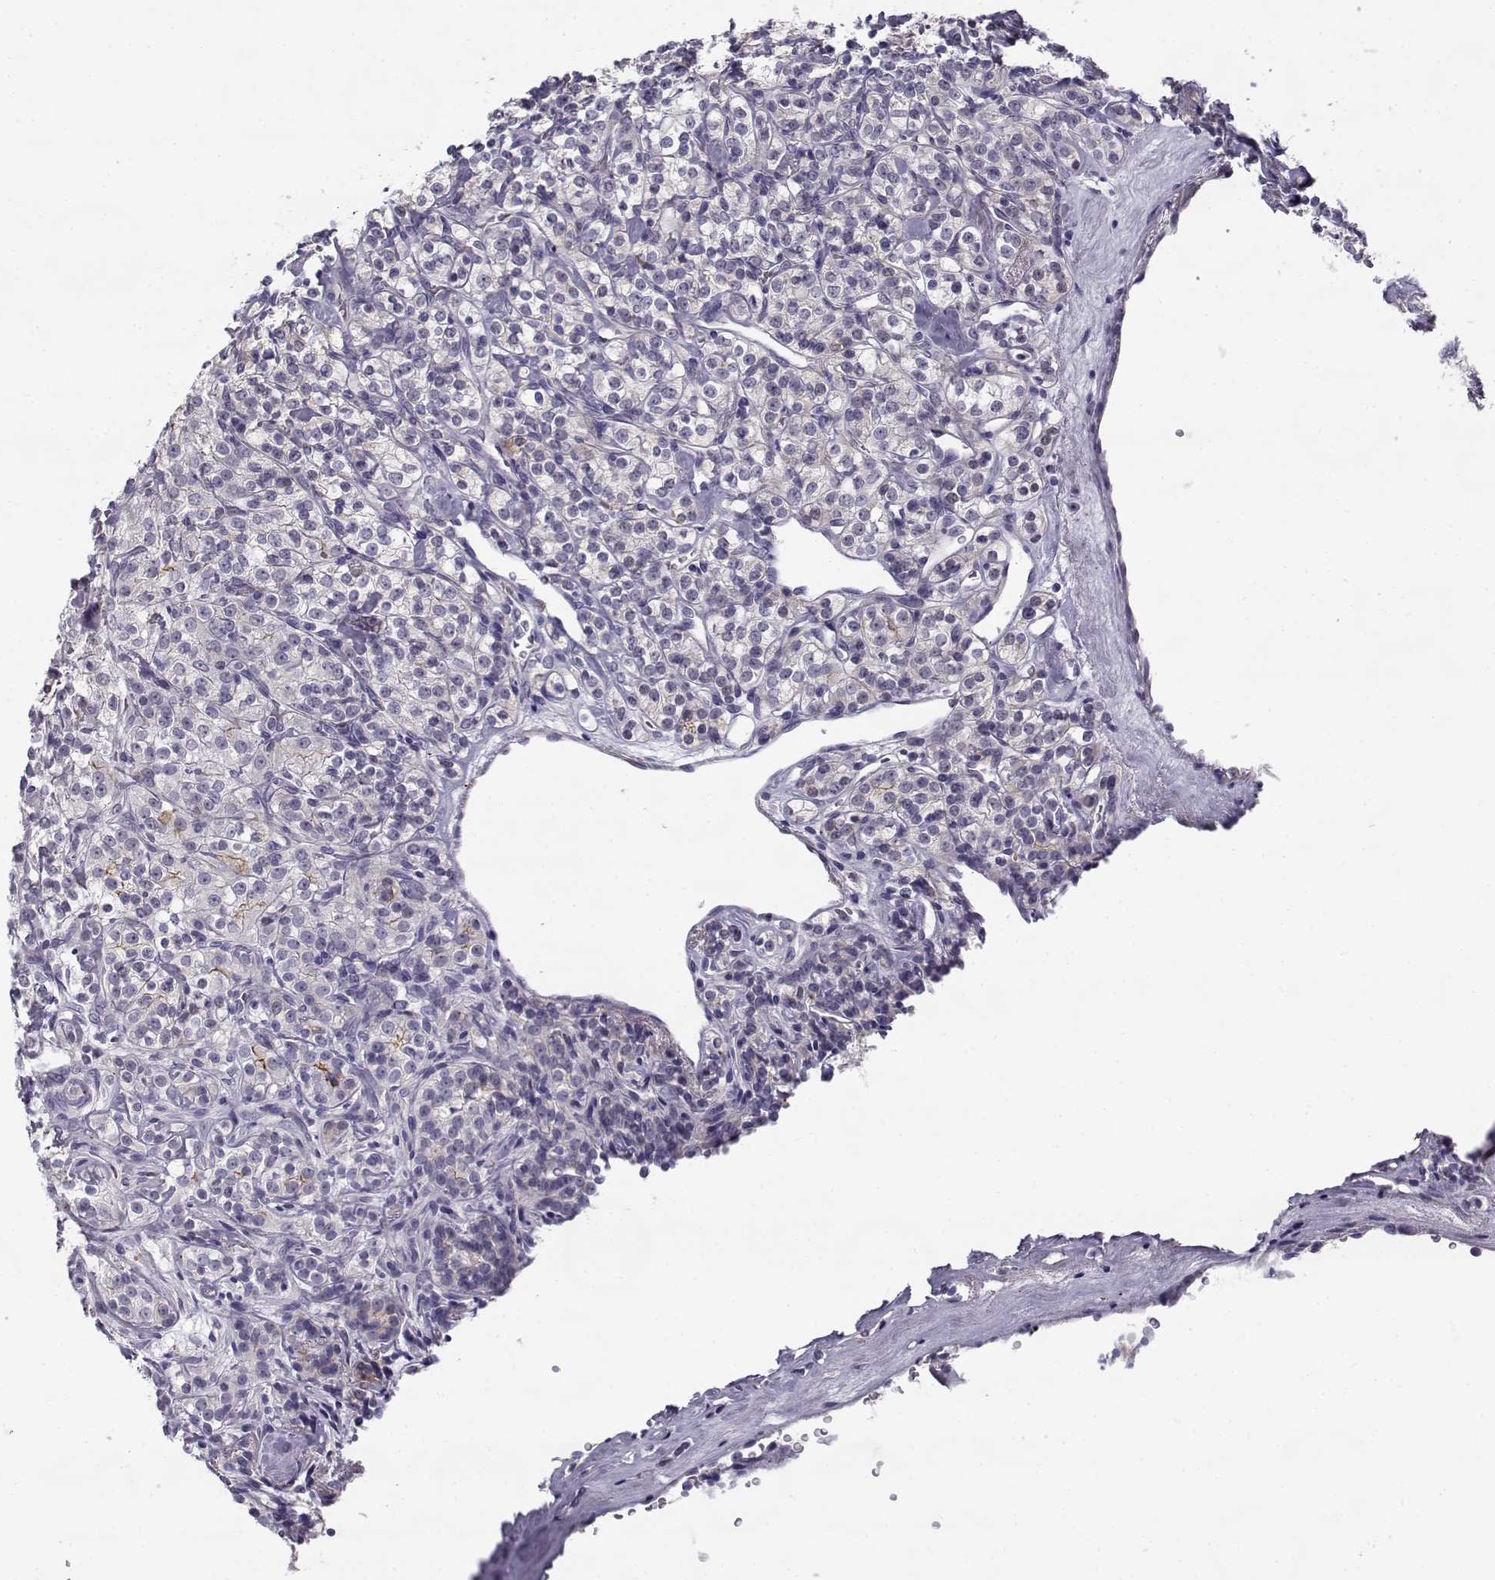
{"staining": {"intensity": "weak", "quantity": "<25%", "location": "cytoplasmic/membranous"}, "tissue": "renal cancer", "cell_type": "Tumor cells", "image_type": "cancer", "snomed": [{"axis": "morphology", "description": "Adenocarcinoma, NOS"}, {"axis": "topography", "description": "Kidney"}], "caption": "Immunohistochemistry photomicrograph of adenocarcinoma (renal) stained for a protein (brown), which exhibits no staining in tumor cells. The staining was performed using DAB to visualize the protein expression in brown, while the nuclei were stained in blue with hematoxylin (Magnification: 20x).", "gene": "CREB3L3", "patient": {"sex": "male", "age": 77}}